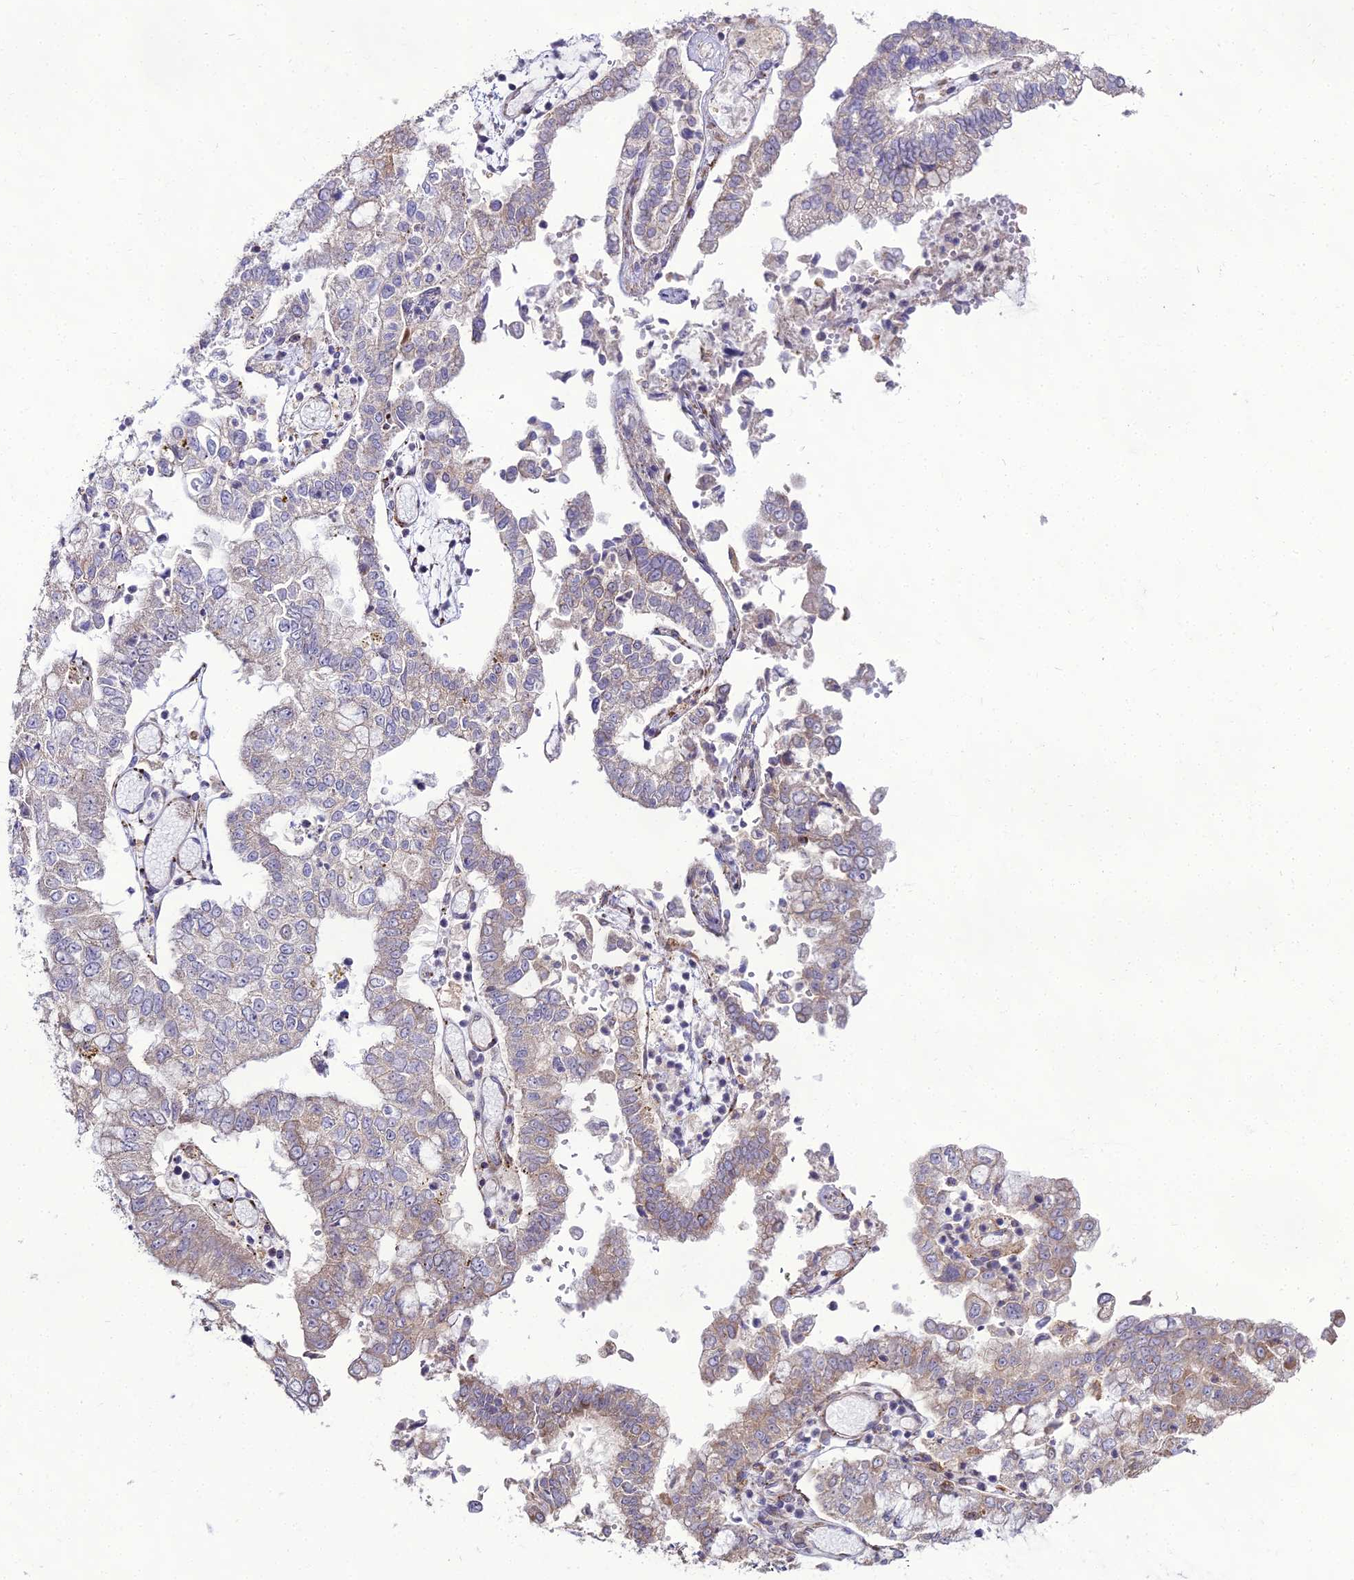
{"staining": {"intensity": "weak", "quantity": "<25%", "location": "cytoplasmic/membranous"}, "tissue": "stomach cancer", "cell_type": "Tumor cells", "image_type": "cancer", "snomed": [{"axis": "morphology", "description": "Adenocarcinoma, NOS"}, {"axis": "topography", "description": "Stomach"}], "caption": "Tumor cells are negative for protein expression in human stomach adenocarcinoma.", "gene": "TROAP", "patient": {"sex": "male", "age": 76}}